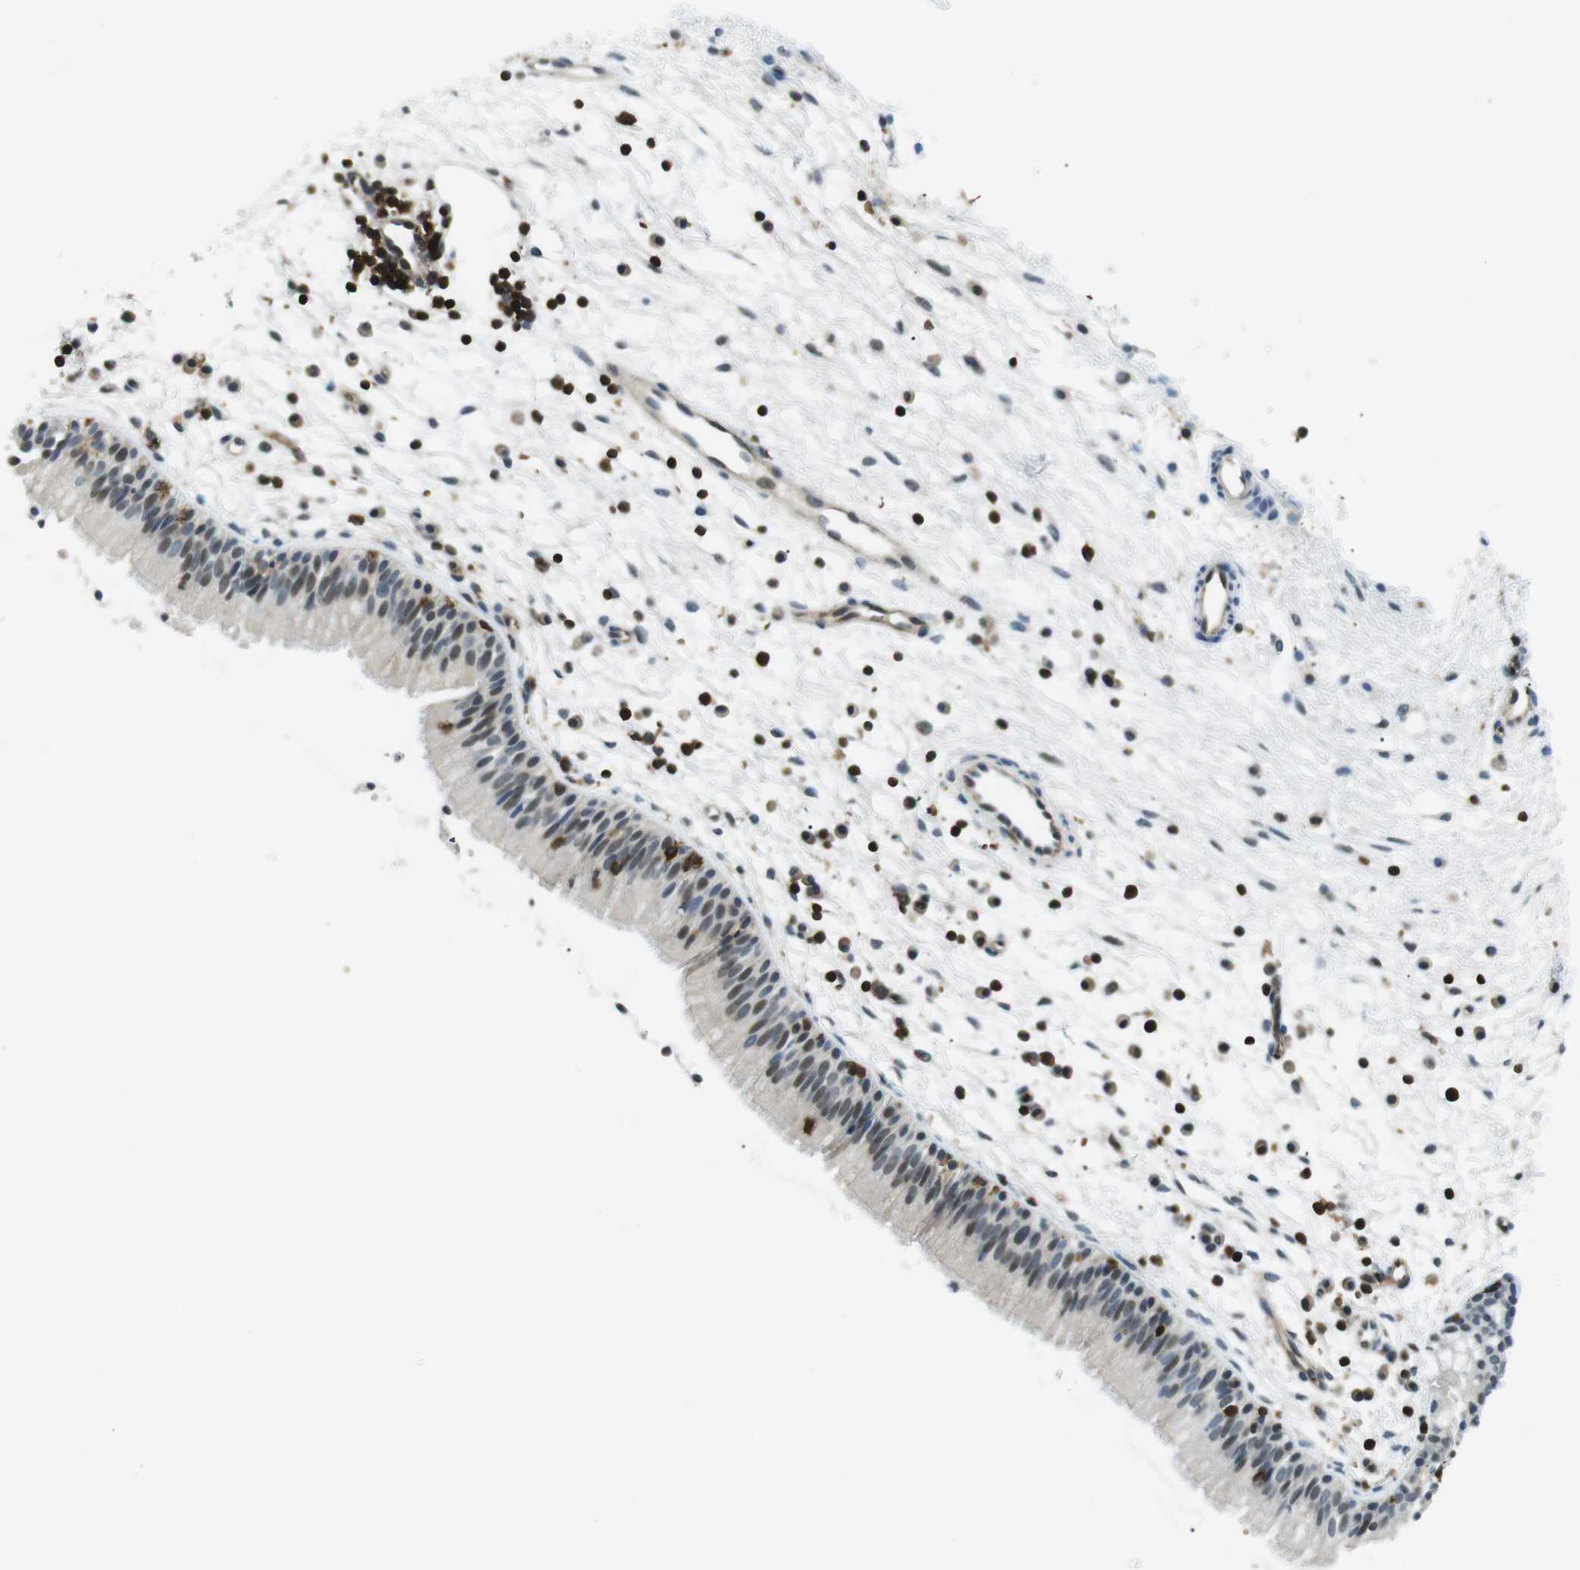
{"staining": {"intensity": "weak", "quantity": "<25%", "location": "nuclear"}, "tissue": "nasopharynx", "cell_type": "Respiratory epithelial cells", "image_type": "normal", "snomed": [{"axis": "morphology", "description": "Normal tissue, NOS"}, {"axis": "topography", "description": "Nasopharynx"}], "caption": "The image displays no significant expression in respiratory epithelial cells of nasopharynx. The staining is performed using DAB brown chromogen with nuclei counter-stained in using hematoxylin.", "gene": "STK10", "patient": {"sex": "male", "age": 21}}